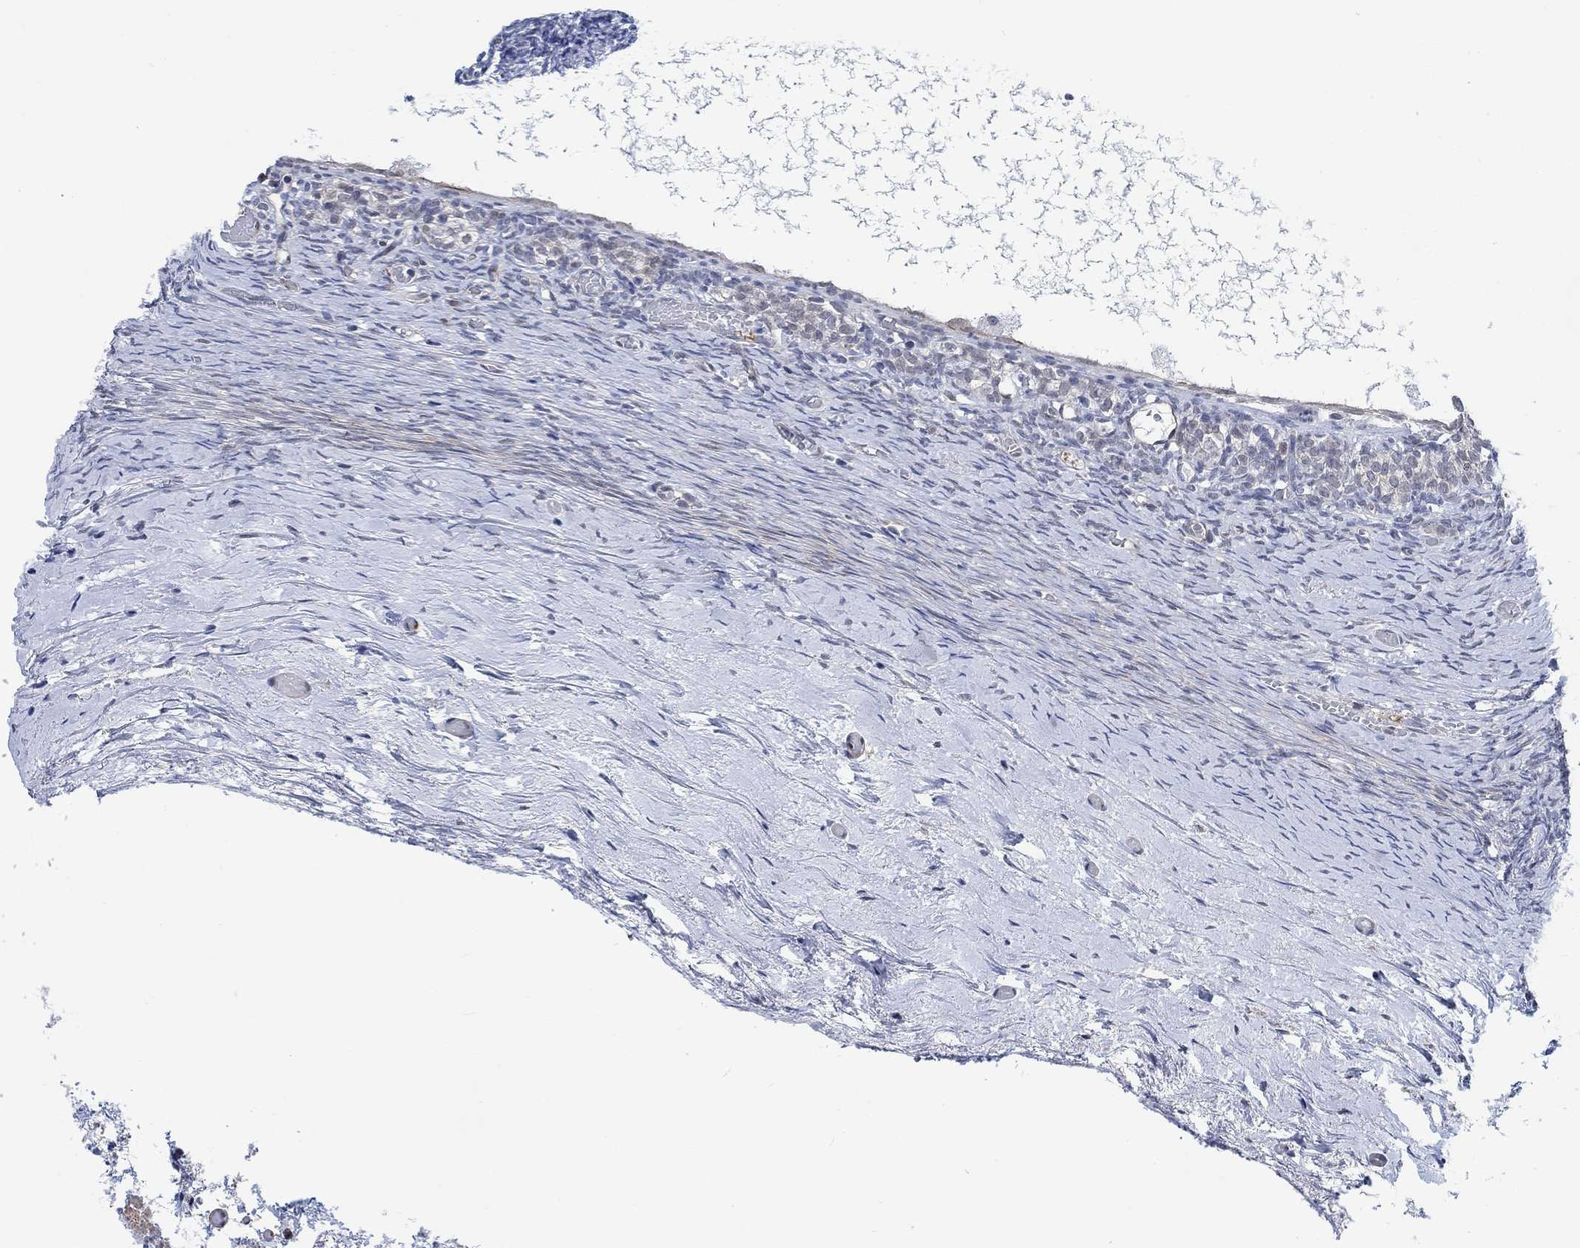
{"staining": {"intensity": "negative", "quantity": "none", "location": "none"}, "tissue": "ovary", "cell_type": "Follicle cells", "image_type": "normal", "snomed": [{"axis": "morphology", "description": "Normal tissue, NOS"}, {"axis": "topography", "description": "Ovary"}], "caption": "Human ovary stained for a protein using immunohistochemistry shows no staining in follicle cells.", "gene": "KCNH8", "patient": {"sex": "female", "age": 39}}